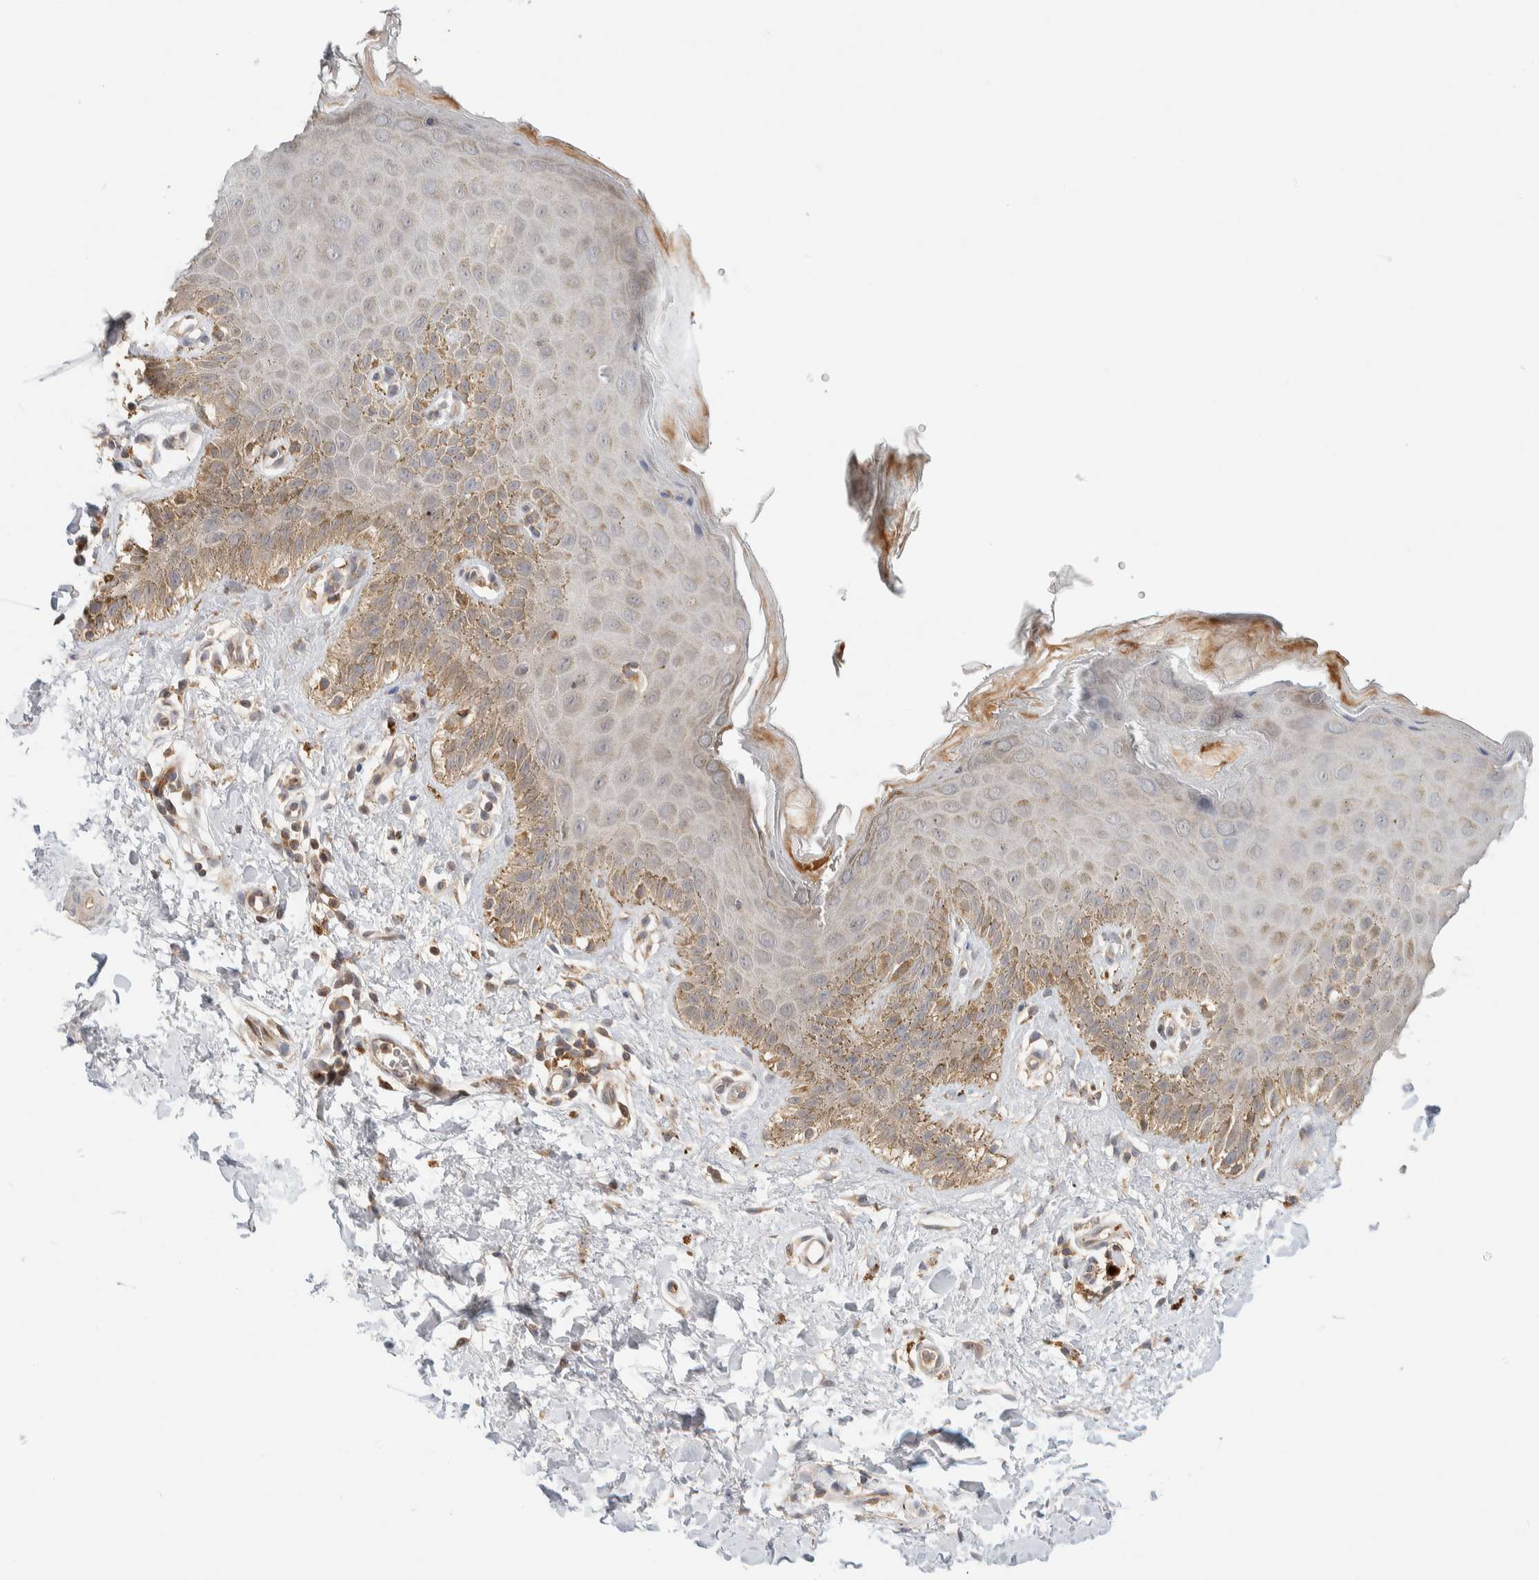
{"staining": {"intensity": "weak", "quantity": "25%-75%", "location": "cytoplasmic/membranous"}, "tissue": "skin", "cell_type": "Epidermal cells", "image_type": "normal", "snomed": [{"axis": "morphology", "description": "Normal tissue, NOS"}, {"axis": "topography", "description": "Anal"}], "caption": "Skin stained with a protein marker reveals weak staining in epidermal cells.", "gene": "KIF9", "patient": {"sex": "male", "age": 44}}